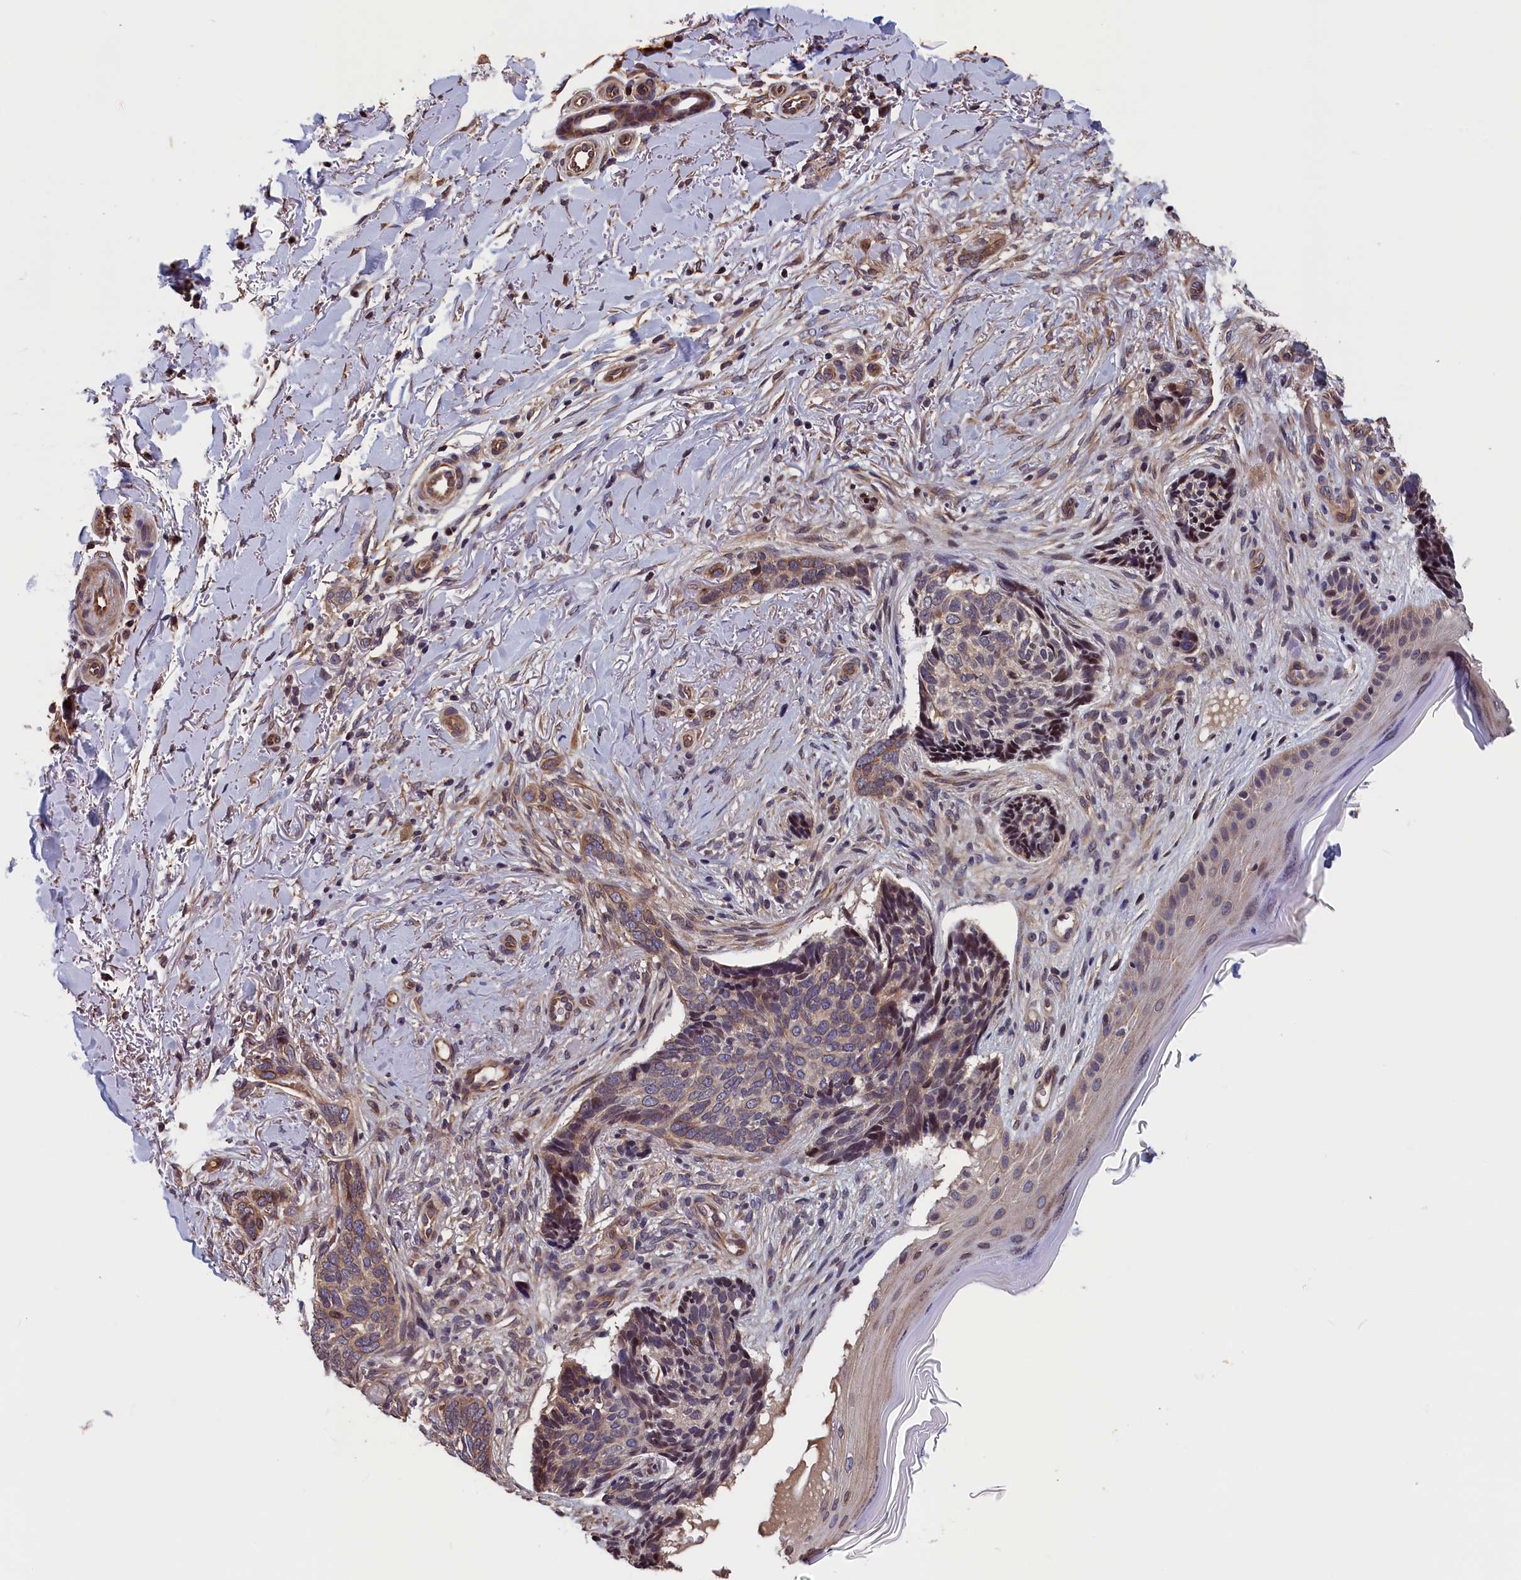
{"staining": {"intensity": "moderate", "quantity": "25%-75%", "location": "cytoplasmic/membranous"}, "tissue": "skin cancer", "cell_type": "Tumor cells", "image_type": "cancer", "snomed": [{"axis": "morphology", "description": "Normal tissue, NOS"}, {"axis": "morphology", "description": "Basal cell carcinoma"}, {"axis": "topography", "description": "Skin"}], "caption": "Immunohistochemical staining of basal cell carcinoma (skin) demonstrates medium levels of moderate cytoplasmic/membranous expression in about 25%-75% of tumor cells. Nuclei are stained in blue.", "gene": "TMEM116", "patient": {"sex": "female", "age": 67}}